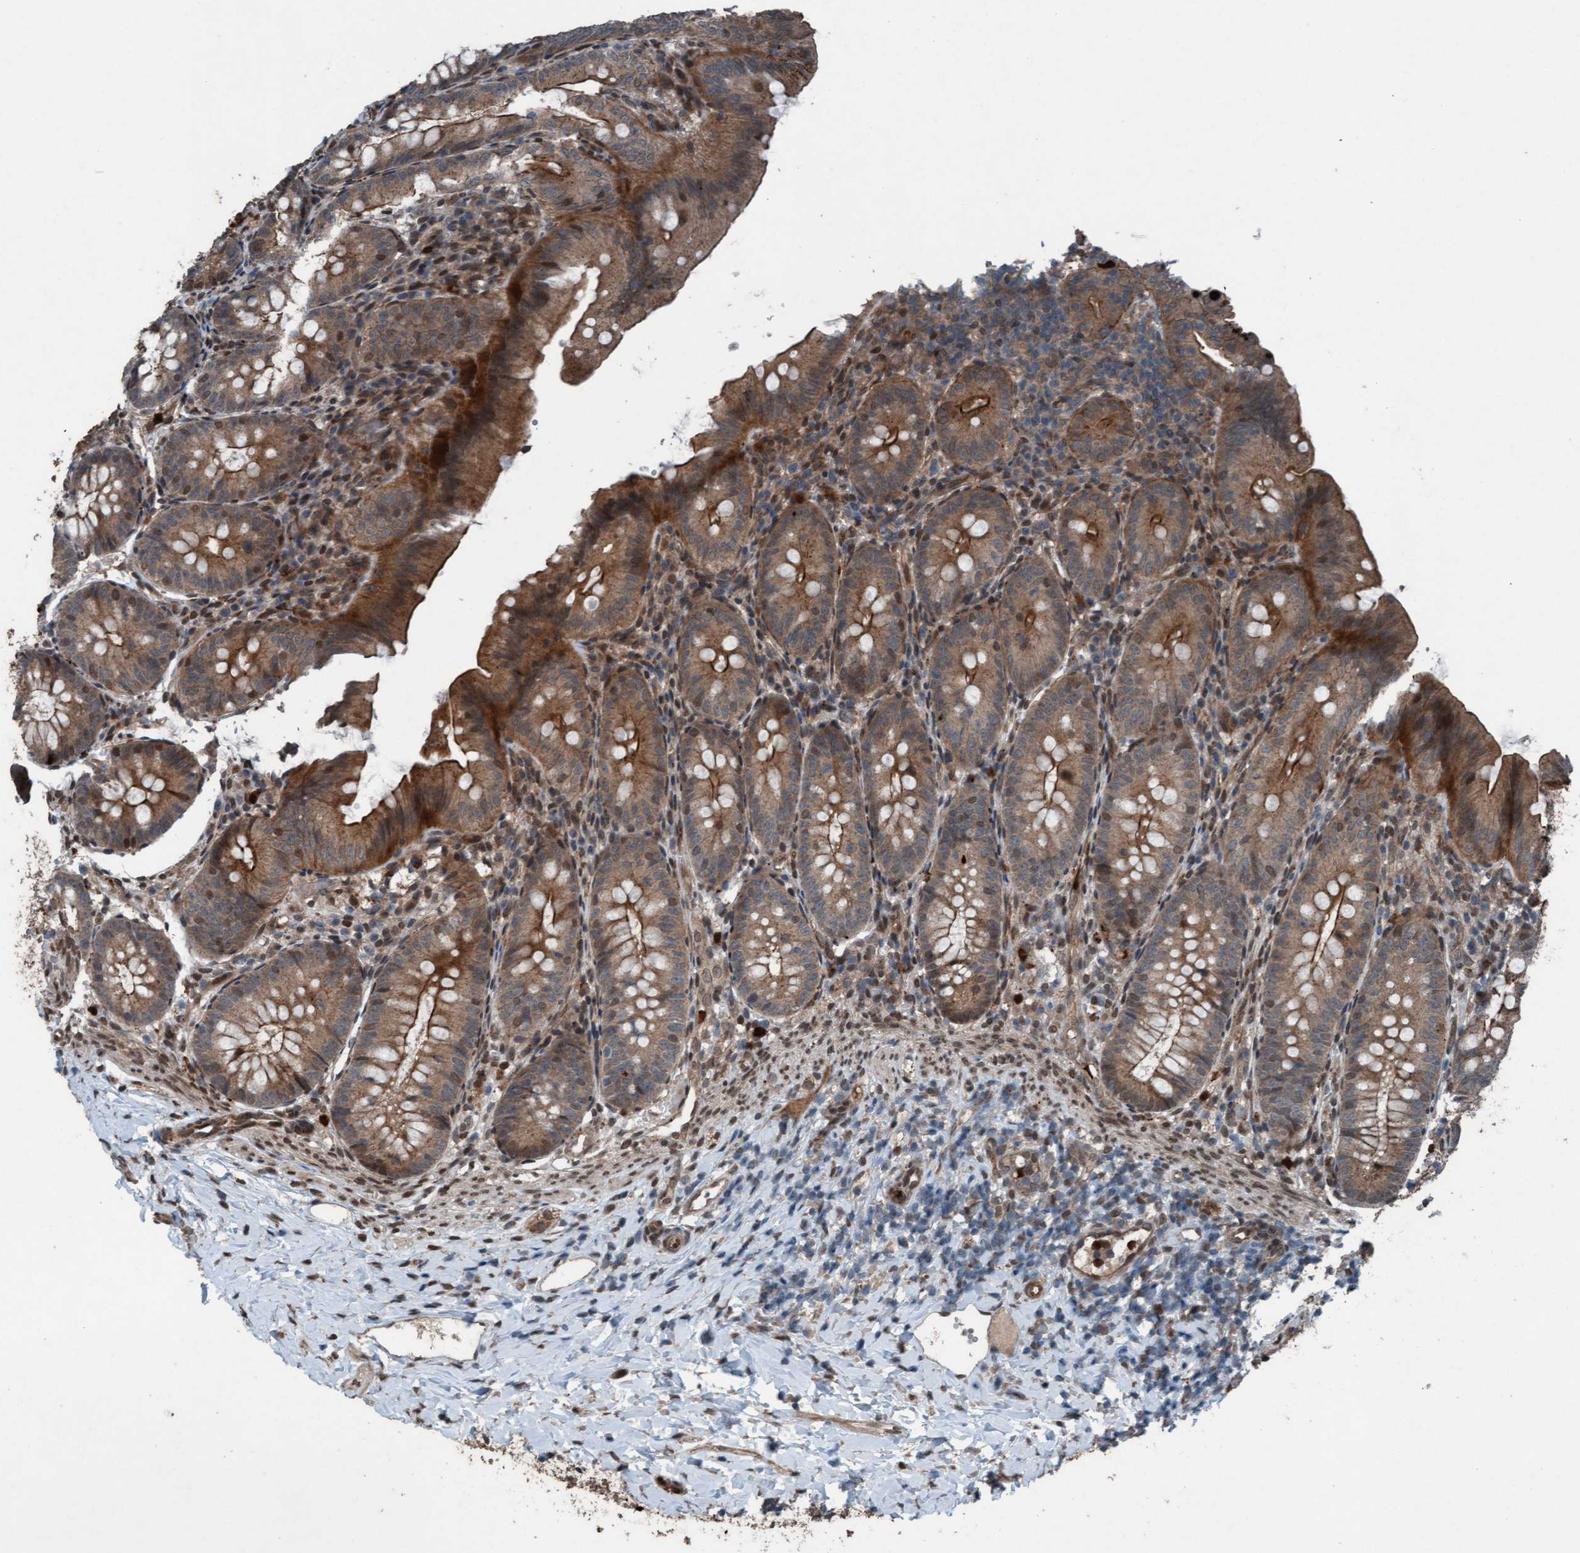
{"staining": {"intensity": "strong", "quantity": ">75%", "location": "cytoplasmic/membranous"}, "tissue": "appendix", "cell_type": "Glandular cells", "image_type": "normal", "snomed": [{"axis": "morphology", "description": "Normal tissue, NOS"}, {"axis": "topography", "description": "Appendix"}], "caption": "This micrograph reveals unremarkable appendix stained with immunohistochemistry to label a protein in brown. The cytoplasmic/membranous of glandular cells show strong positivity for the protein. Nuclei are counter-stained blue.", "gene": "PLXNB2", "patient": {"sex": "male", "age": 1}}